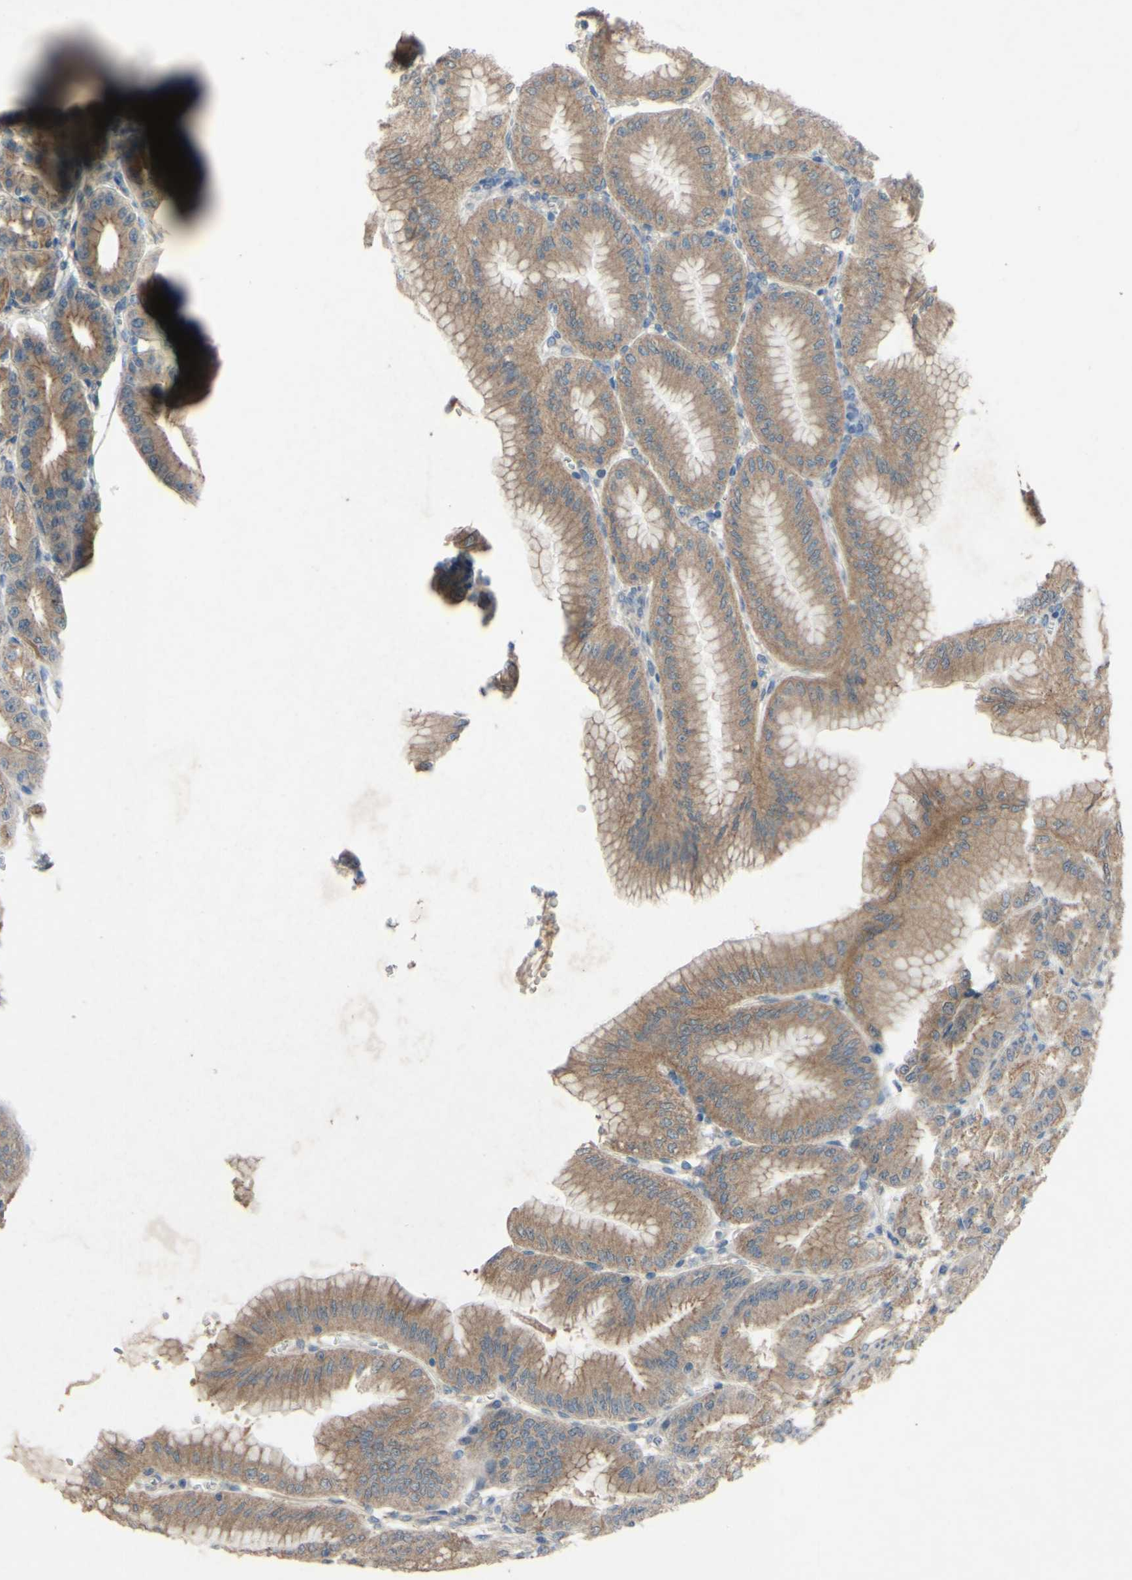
{"staining": {"intensity": "moderate", "quantity": ">75%", "location": "cytoplasmic/membranous"}, "tissue": "stomach", "cell_type": "Glandular cells", "image_type": "normal", "snomed": [{"axis": "morphology", "description": "Normal tissue, NOS"}, {"axis": "topography", "description": "Stomach, lower"}], "caption": "A high-resolution micrograph shows immunohistochemistry (IHC) staining of benign stomach, which displays moderate cytoplasmic/membranous expression in approximately >75% of glandular cells.", "gene": "CDCP1", "patient": {"sex": "male", "age": 71}}